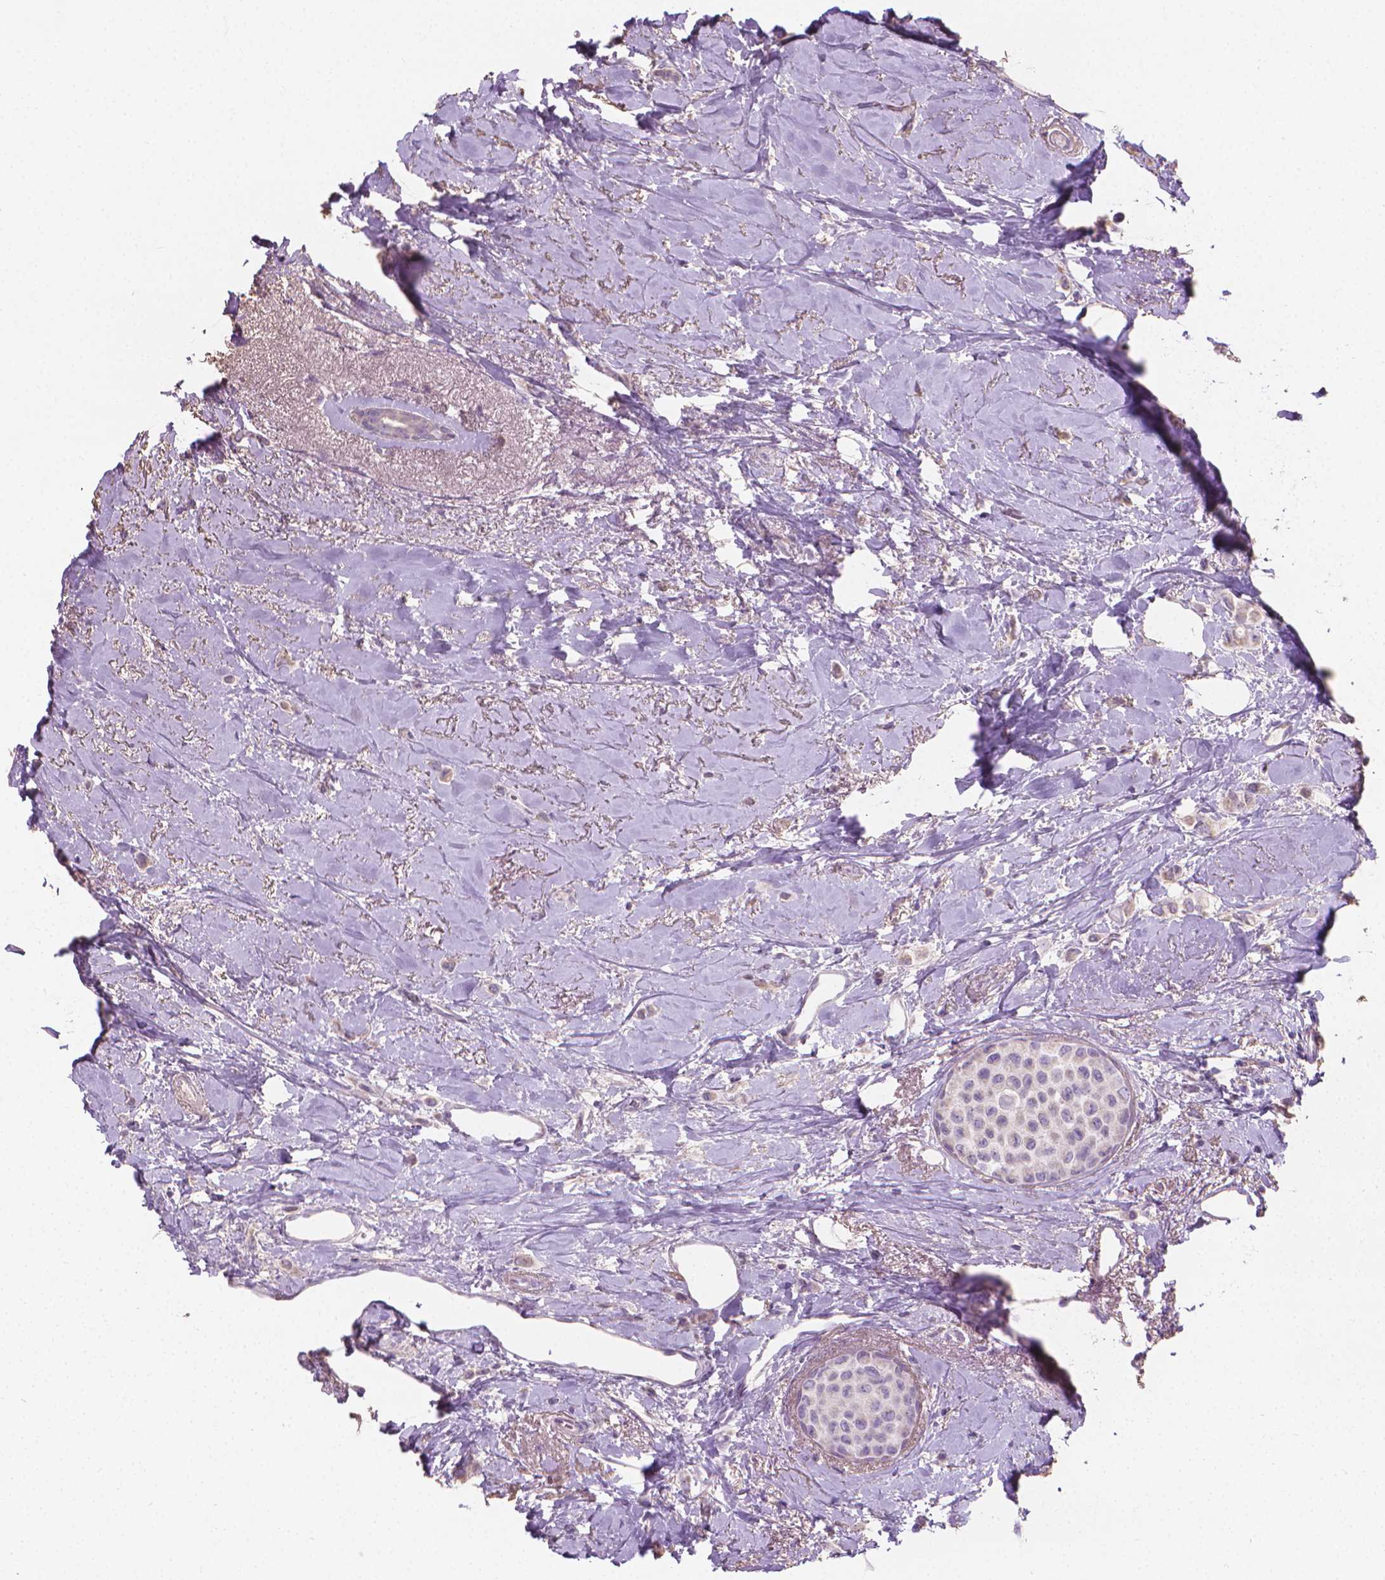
{"staining": {"intensity": "negative", "quantity": "none", "location": "none"}, "tissue": "breast cancer", "cell_type": "Tumor cells", "image_type": "cancer", "snomed": [{"axis": "morphology", "description": "Lobular carcinoma"}, {"axis": "topography", "description": "Breast"}], "caption": "IHC image of neoplastic tissue: breast cancer (lobular carcinoma) stained with DAB demonstrates no significant protein staining in tumor cells.", "gene": "CABCOCO1", "patient": {"sex": "female", "age": 66}}